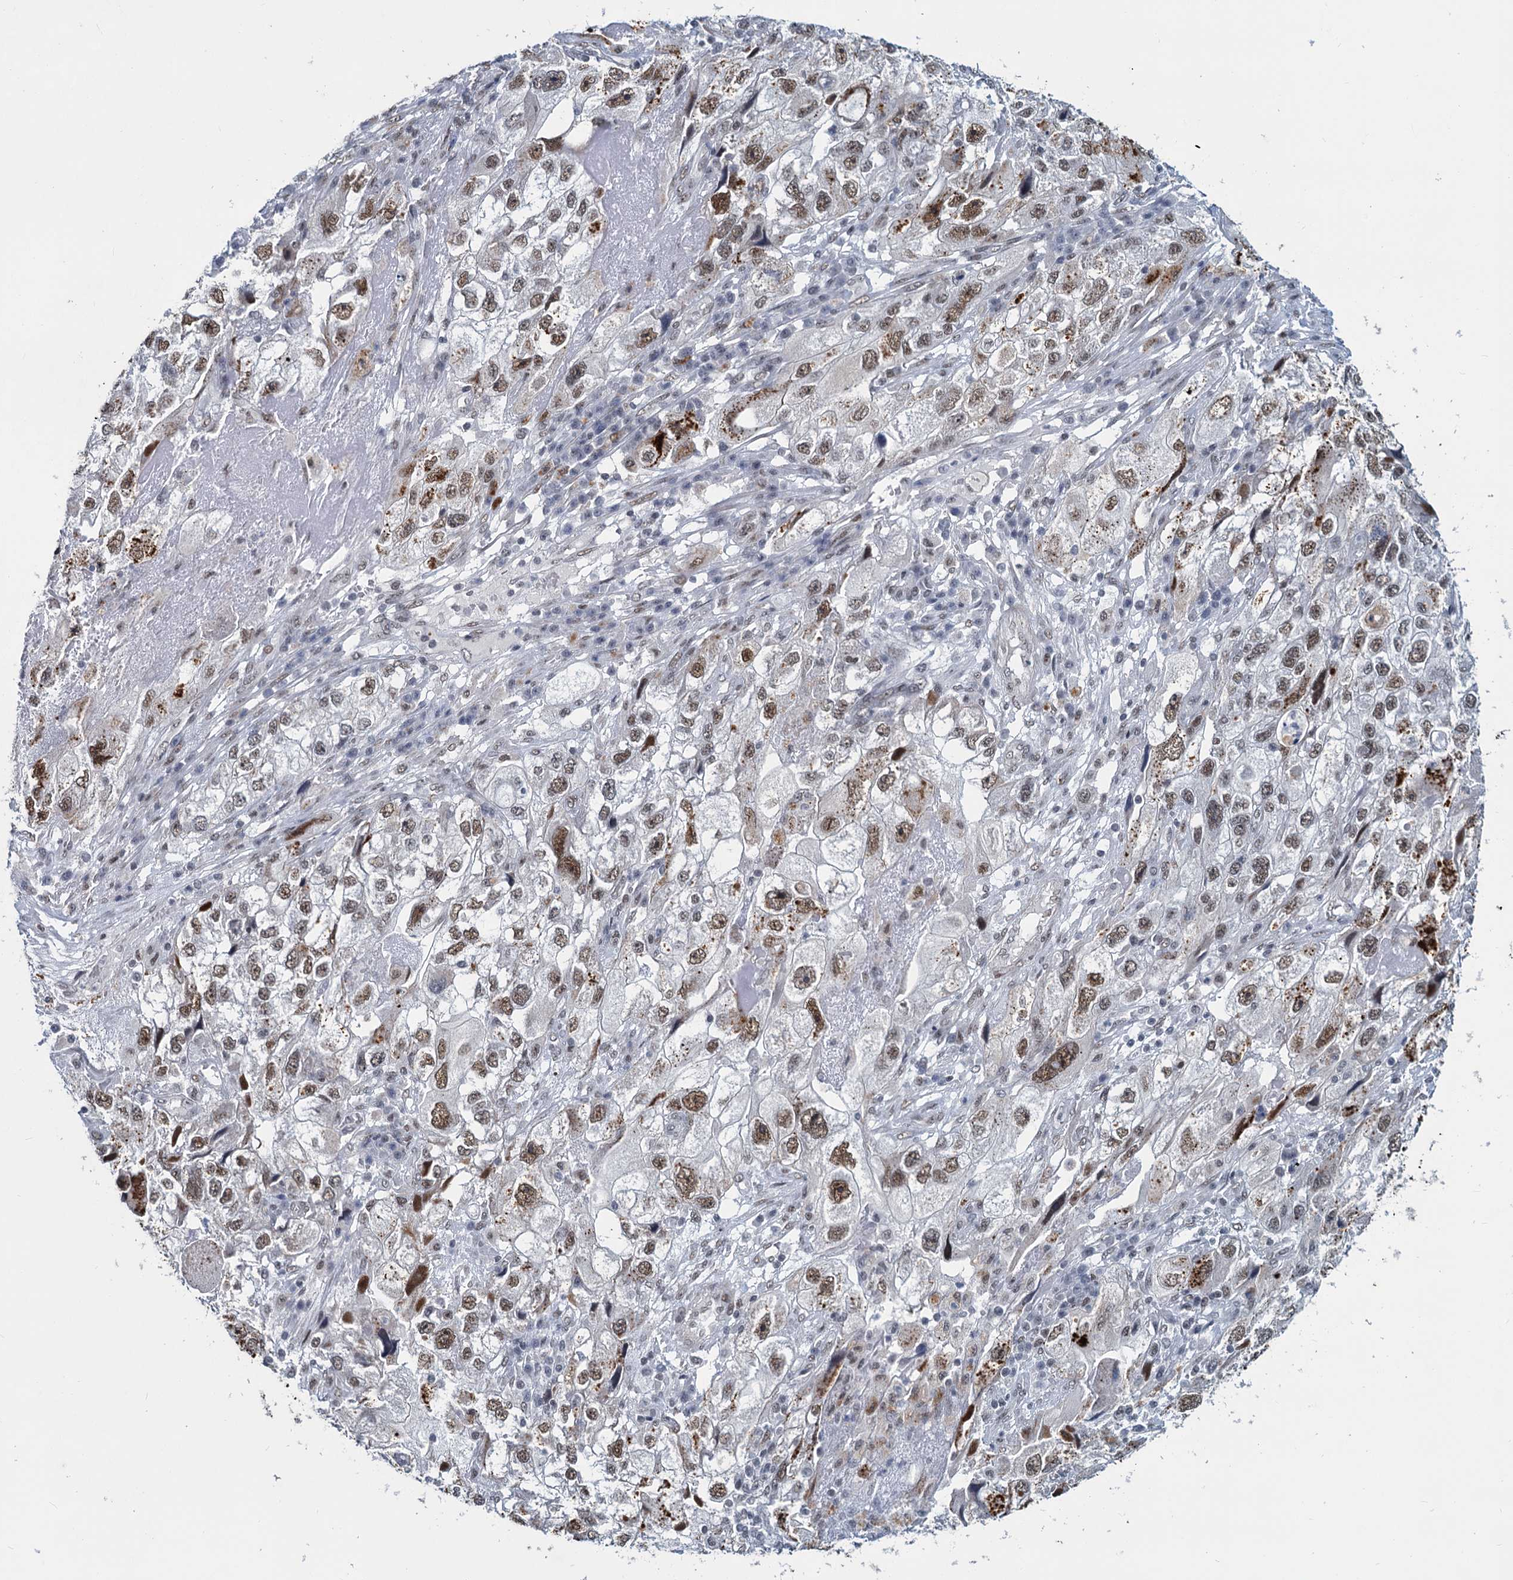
{"staining": {"intensity": "moderate", "quantity": ">75%", "location": "nuclear"}, "tissue": "endometrial cancer", "cell_type": "Tumor cells", "image_type": "cancer", "snomed": [{"axis": "morphology", "description": "Adenocarcinoma, NOS"}, {"axis": "topography", "description": "Endometrium"}], "caption": "Moderate nuclear protein expression is identified in about >75% of tumor cells in endometrial adenocarcinoma.", "gene": "METTL14", "patient": {"sex": "female", "age": 49}}